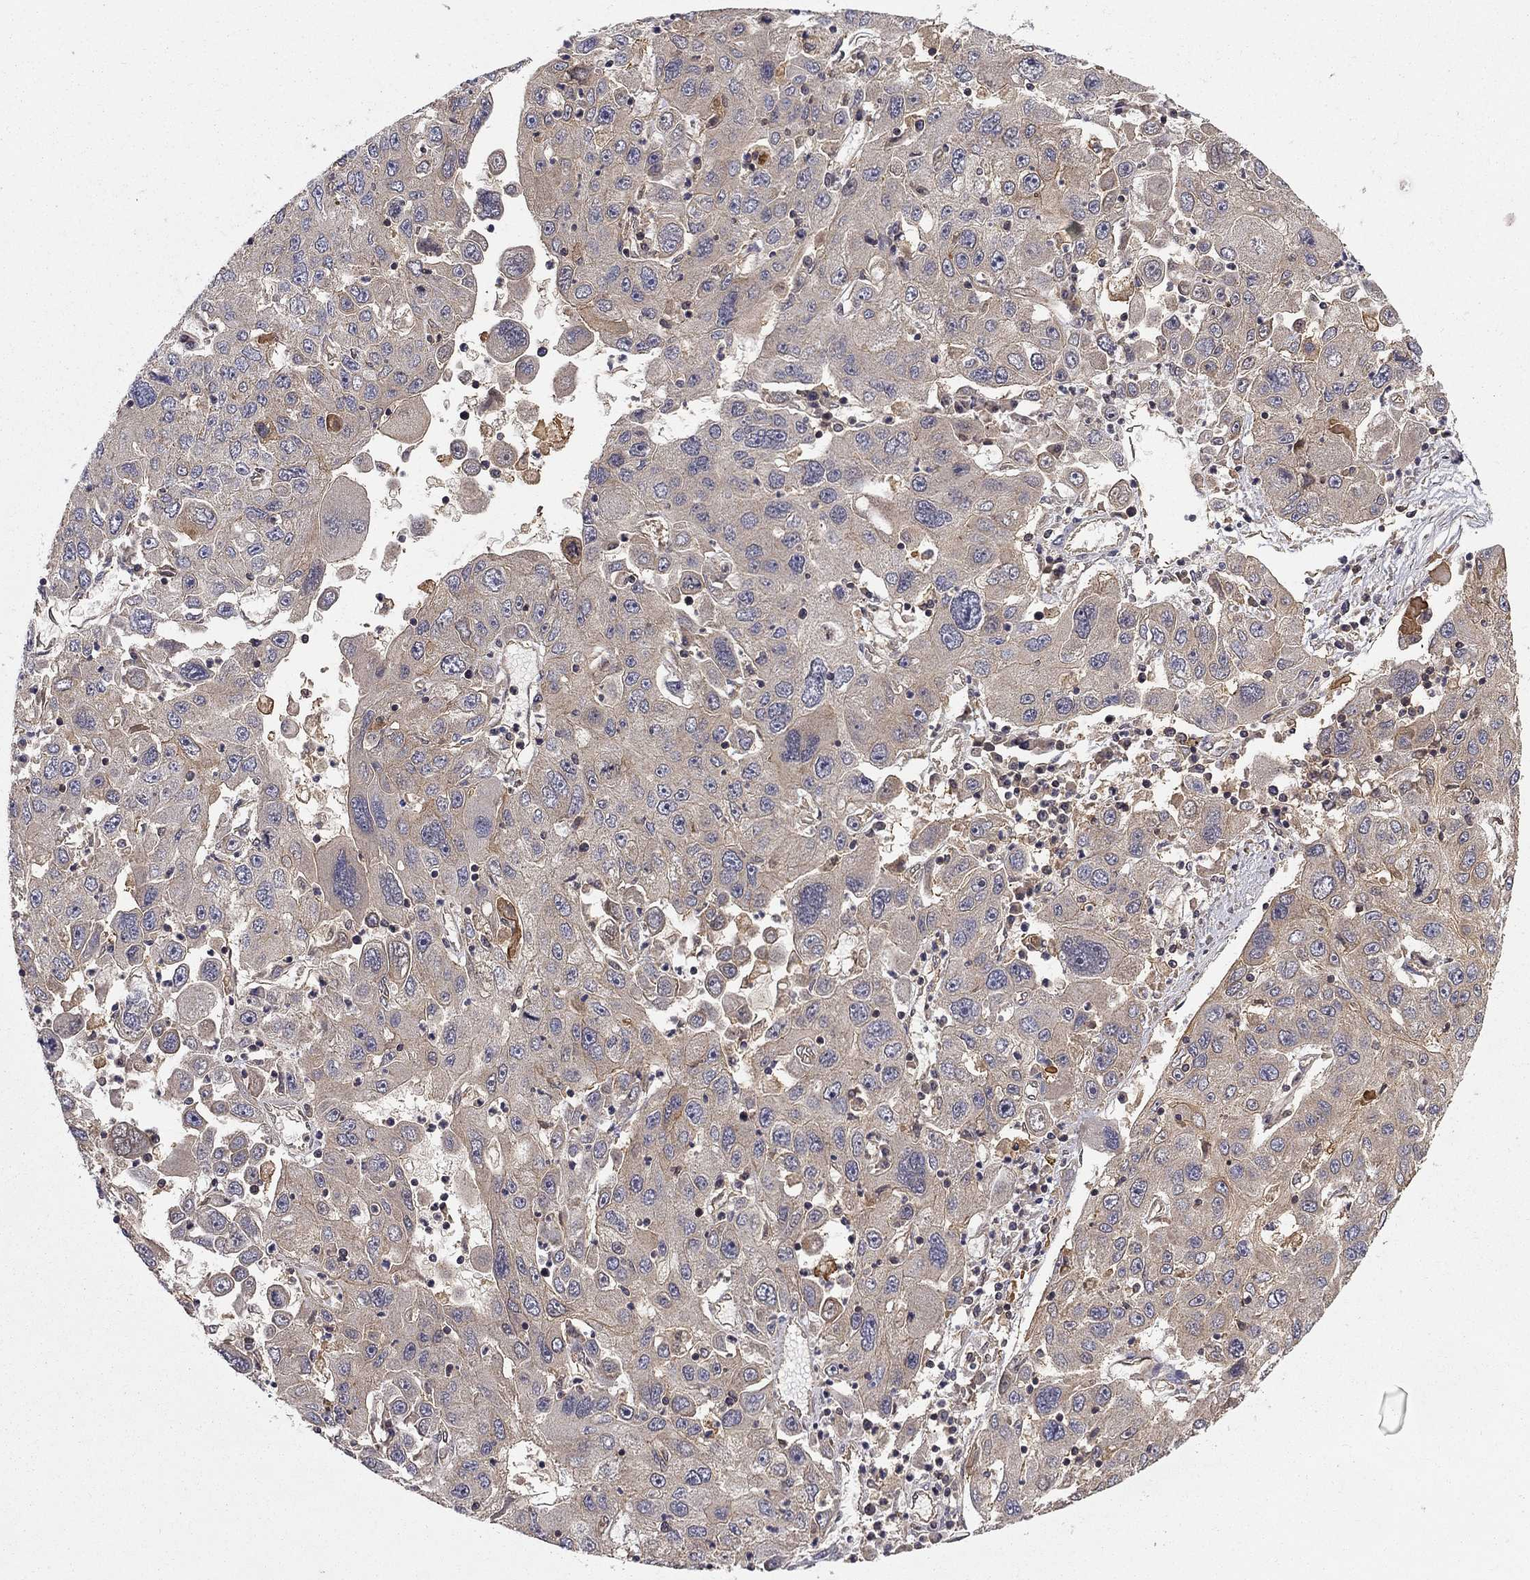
{"staining": {"intensity": "weak", "quantity": "<25%", "location": "cytoplasmic/membranous"}, "tissue": "stomach cancer", "cell_type": "Tumor cells", "image_type": "cancer", "snomed": [{"axis": "morphology", "description": "Adenocarcinoma, NOS"}, {"axis": "topography", "description": "Stomach"}], "caption": "Human stomach cancer stained for a protein using immunohistochemistry (IHC) exhibits no staining in tumor cells.", "gene": "BMERB1", "patient": {"sex": "male", "age": 56}}